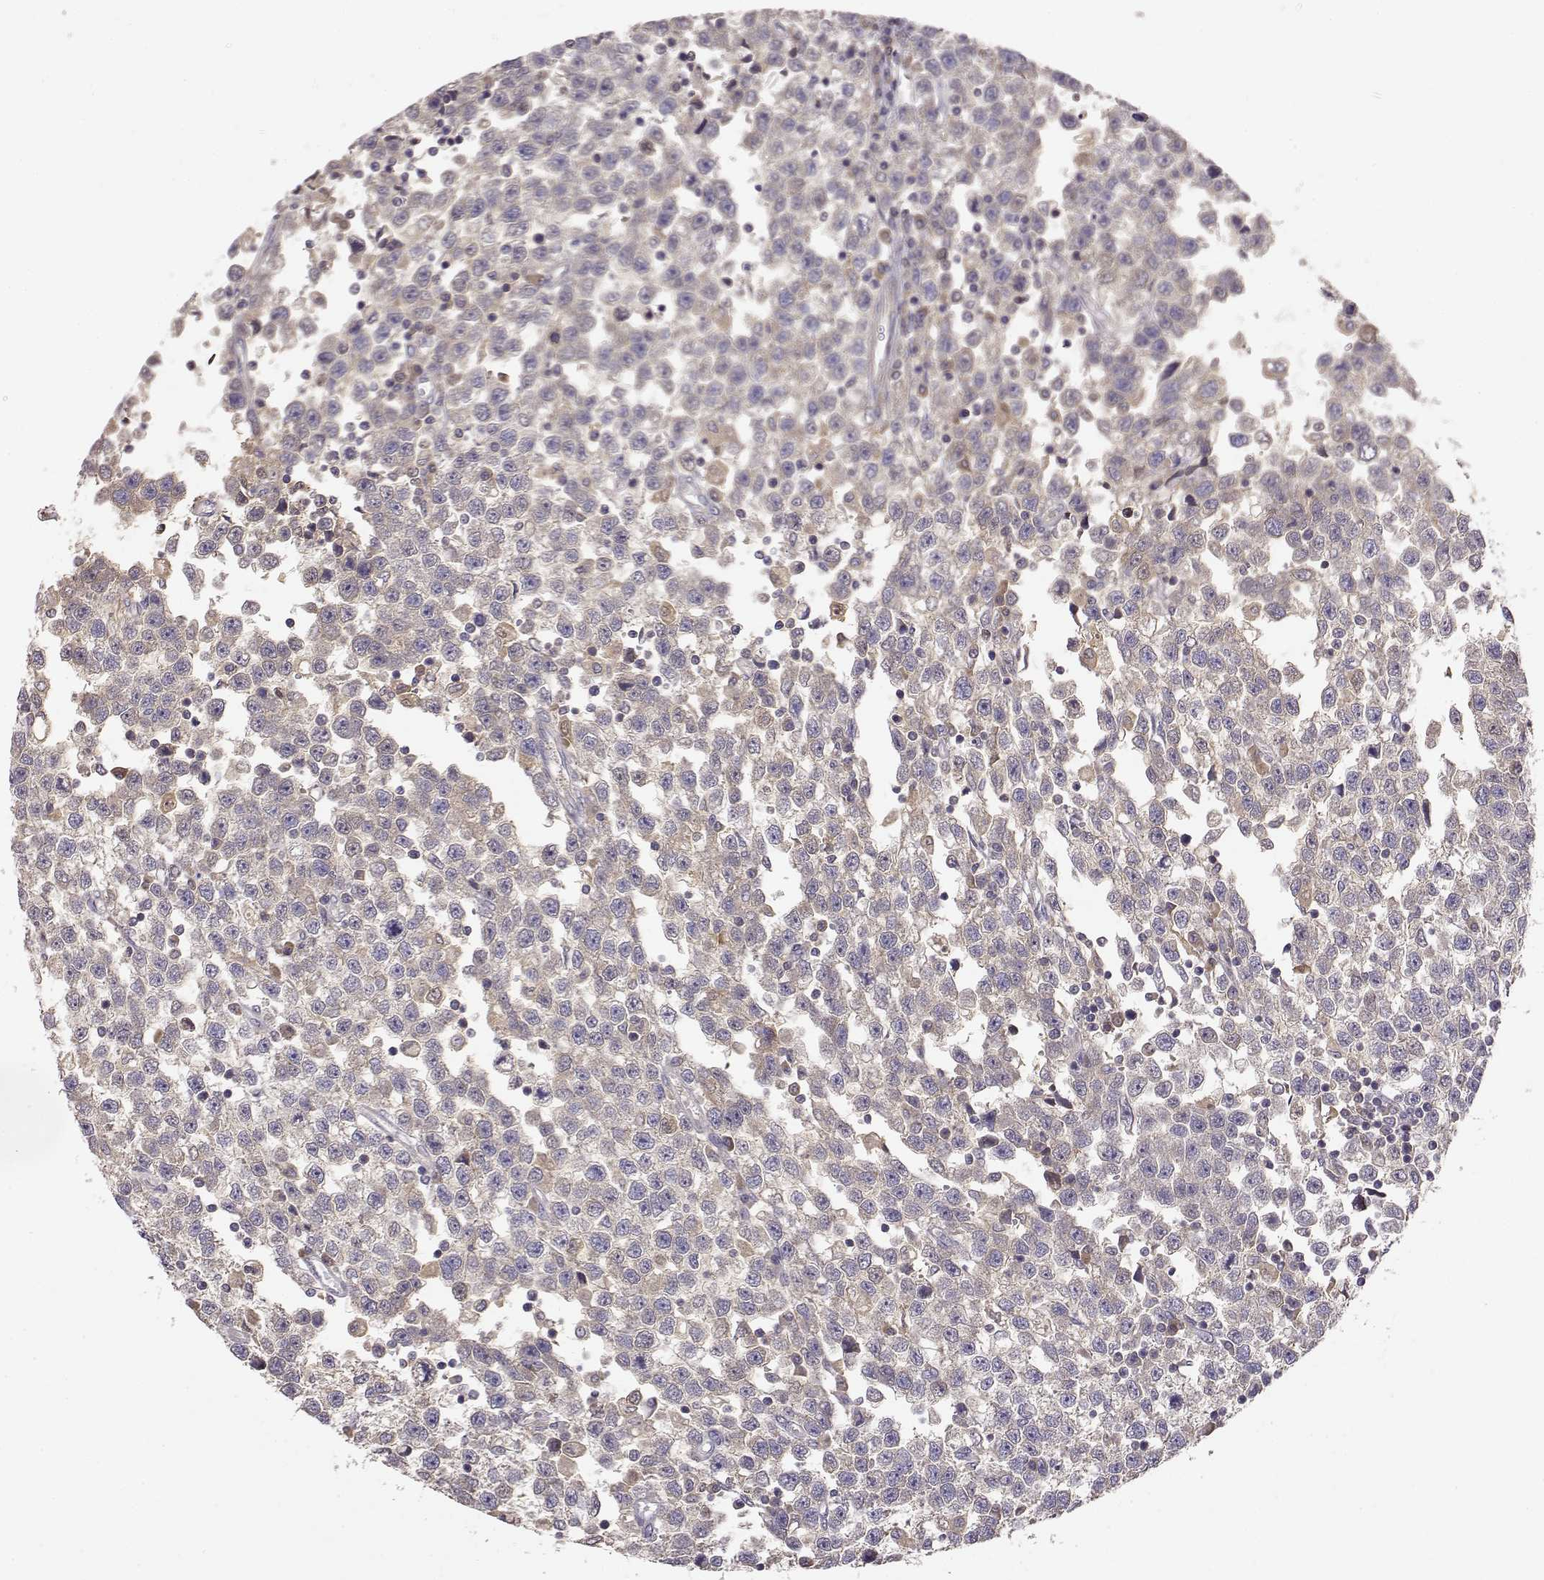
{"staining": {"intensity": "weak", "quantity": "<25%", "location": "cytoplasmic/membranous"}, "tissue": "testis cancer", "cell_type": "Tumor cells", "image_type": "cancer", "snomed": [{"axis": "morphology", "description": "Seminoma, NOS"}, {"axis": "topography", "description": "Testis"}], "caption": "Immunohistochemistry (IHC) of testis seminoma demonstrates no staining in tumor cells.", "gene": "TACR1", "patient": {"sex": "male", "age": 34}}